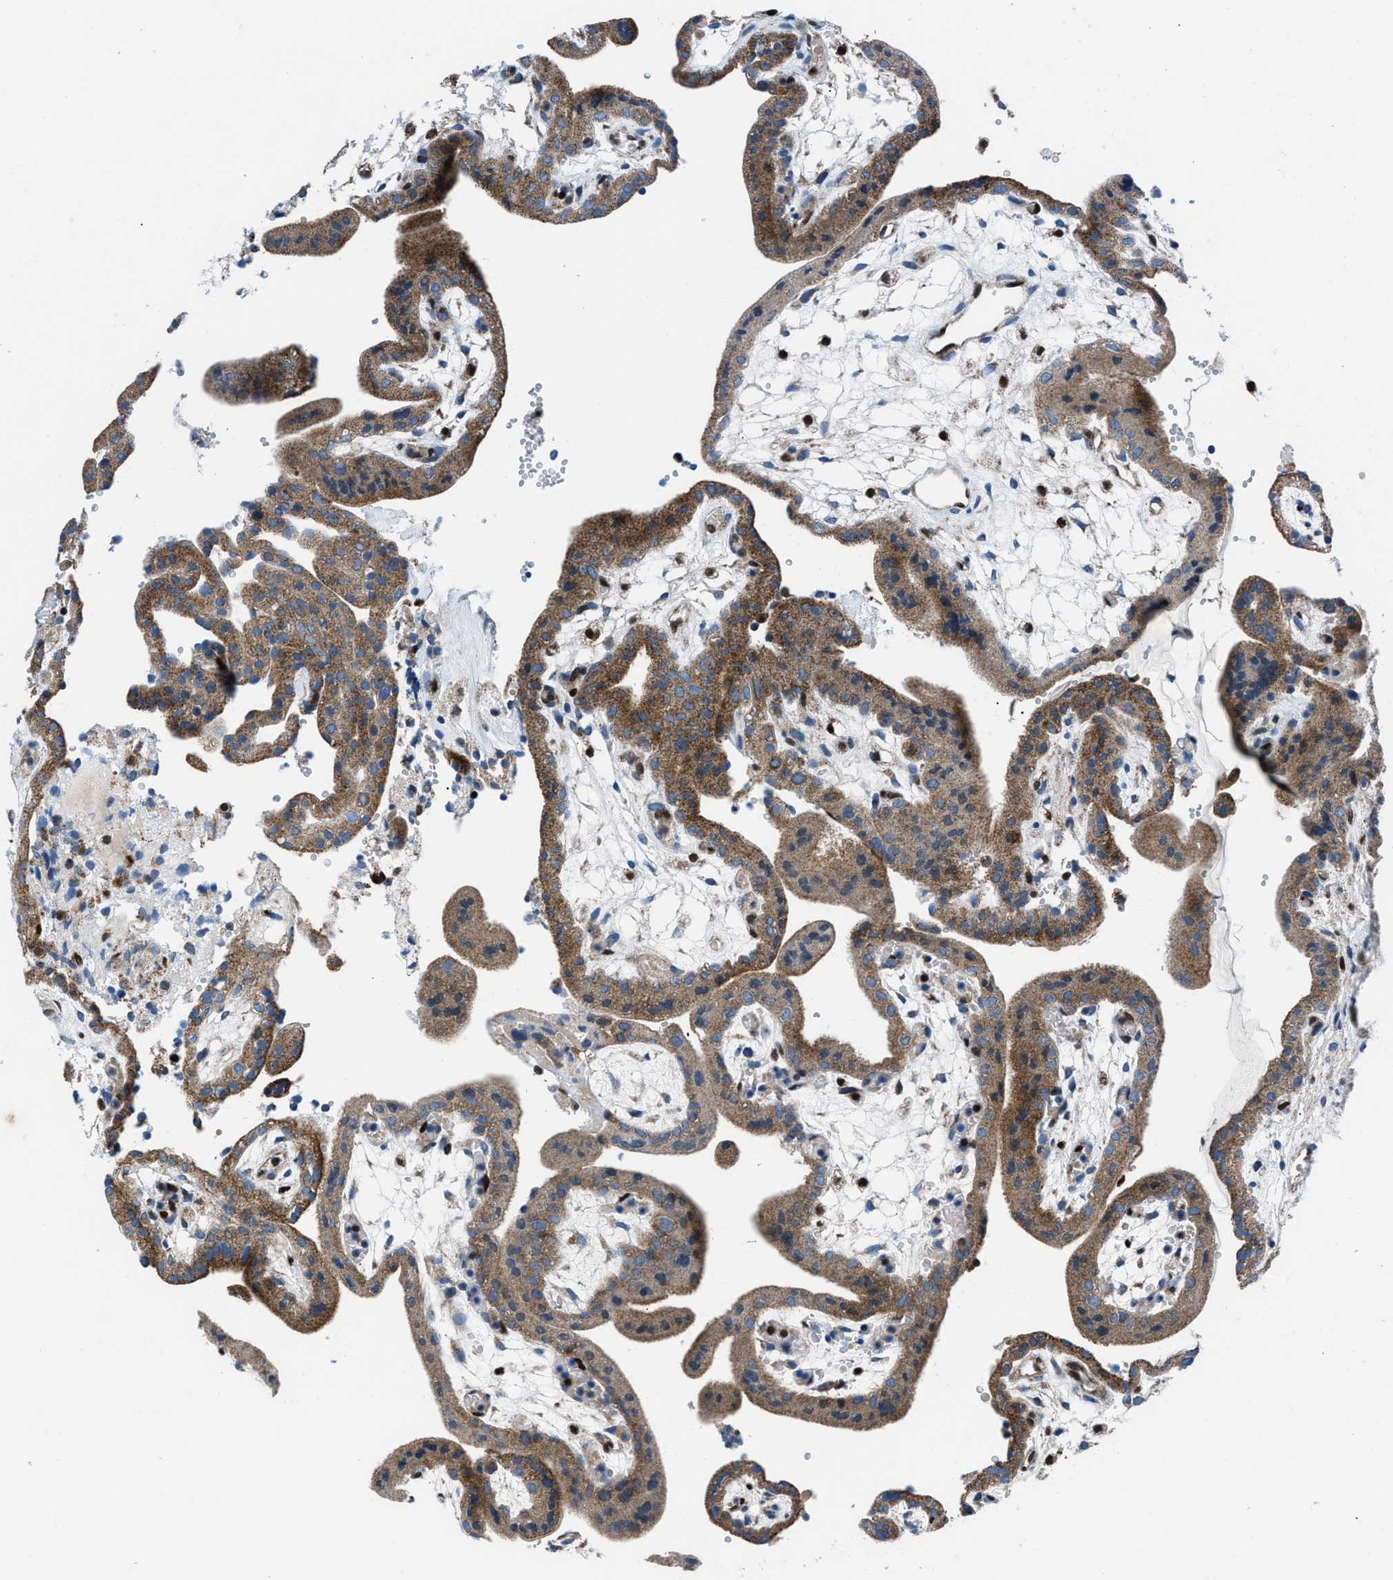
{"staining": {"intensity": "moderate", "quantity": "25%-75%", "location": "cytoplasmic/membranous"}, "tissue": "placenta", "cell_type": "Trophoblastic cells", "image_type": "normal", "snomed": [{"axis": "morphology", "description": "Normal tissue, NOS"}, {"axis": "topography", "description": "Placenta"}], "caption": "Benign placenta shows moderate cytoplasmic/membranous staining in about 25%-75% of trophoblastic cells, visualized by immunohistochemistry. (Brightfield microscopy of DAB IHC at high magnification).", "gene": "LMO2", "patient": {"sex": "female", "age": 18}}